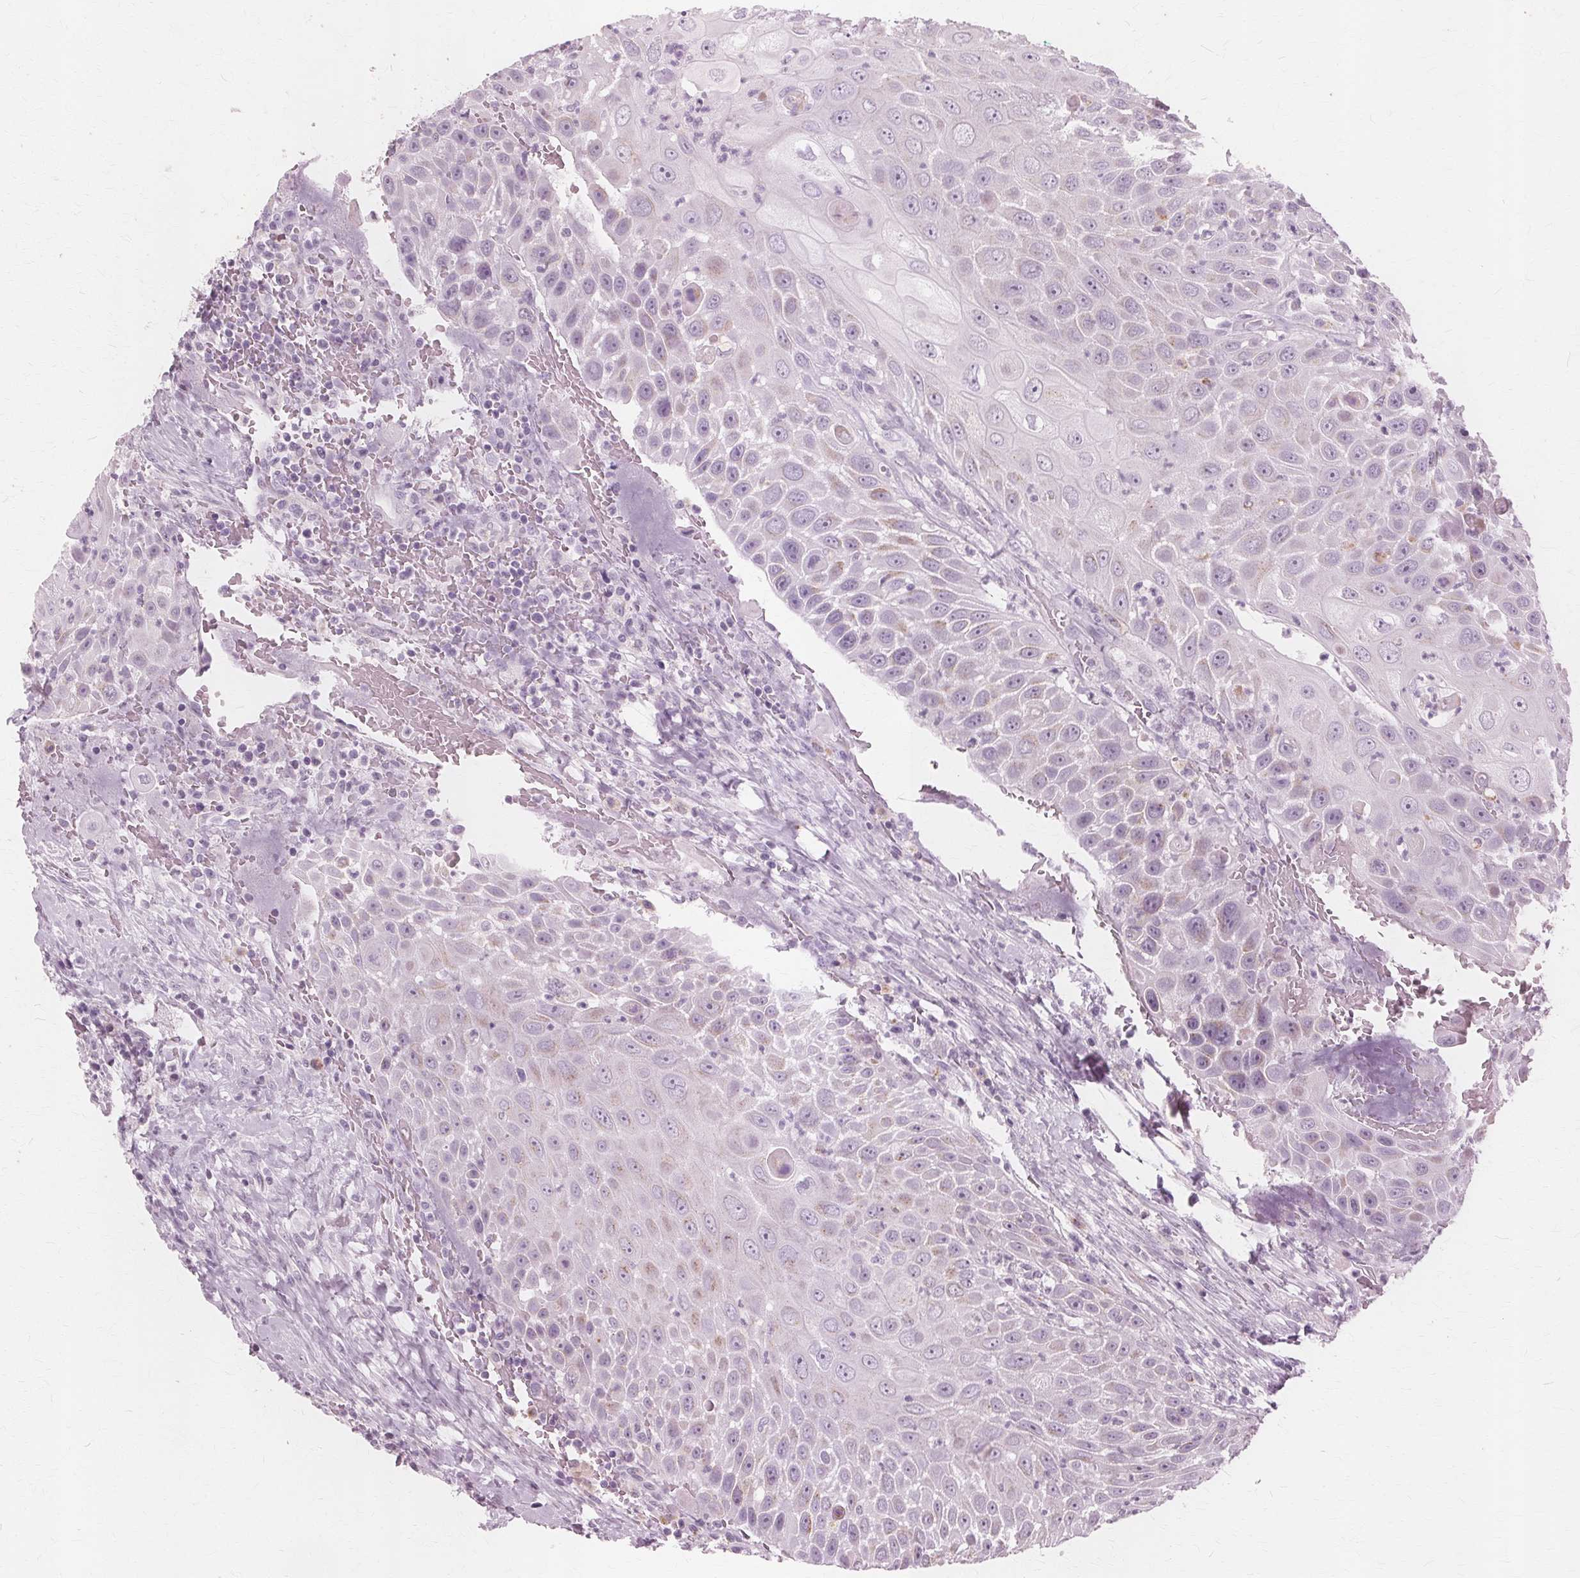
{"staining": {"intensity": "weak", "quantity": "25%-75%", "location": "cytoplasmic/membranous"}, "tissue": "head and neck cancer", "cell_type": "Tumor cells", "image_type": "cancer", "snomed": [{"axis": "morphology", "description": "Squamous cell carcinoma, NOS"}, {"axis": "topography", "description": "Head-Neck"}], "caption": "Tumor cells display low levels of weak cytoplasmic/membranous expression in about 25%-75% of cells in human head and neck squamous cell carcinoma.", "gene": "DNASE2", "patient": {"sex": "male", "age": 69}}